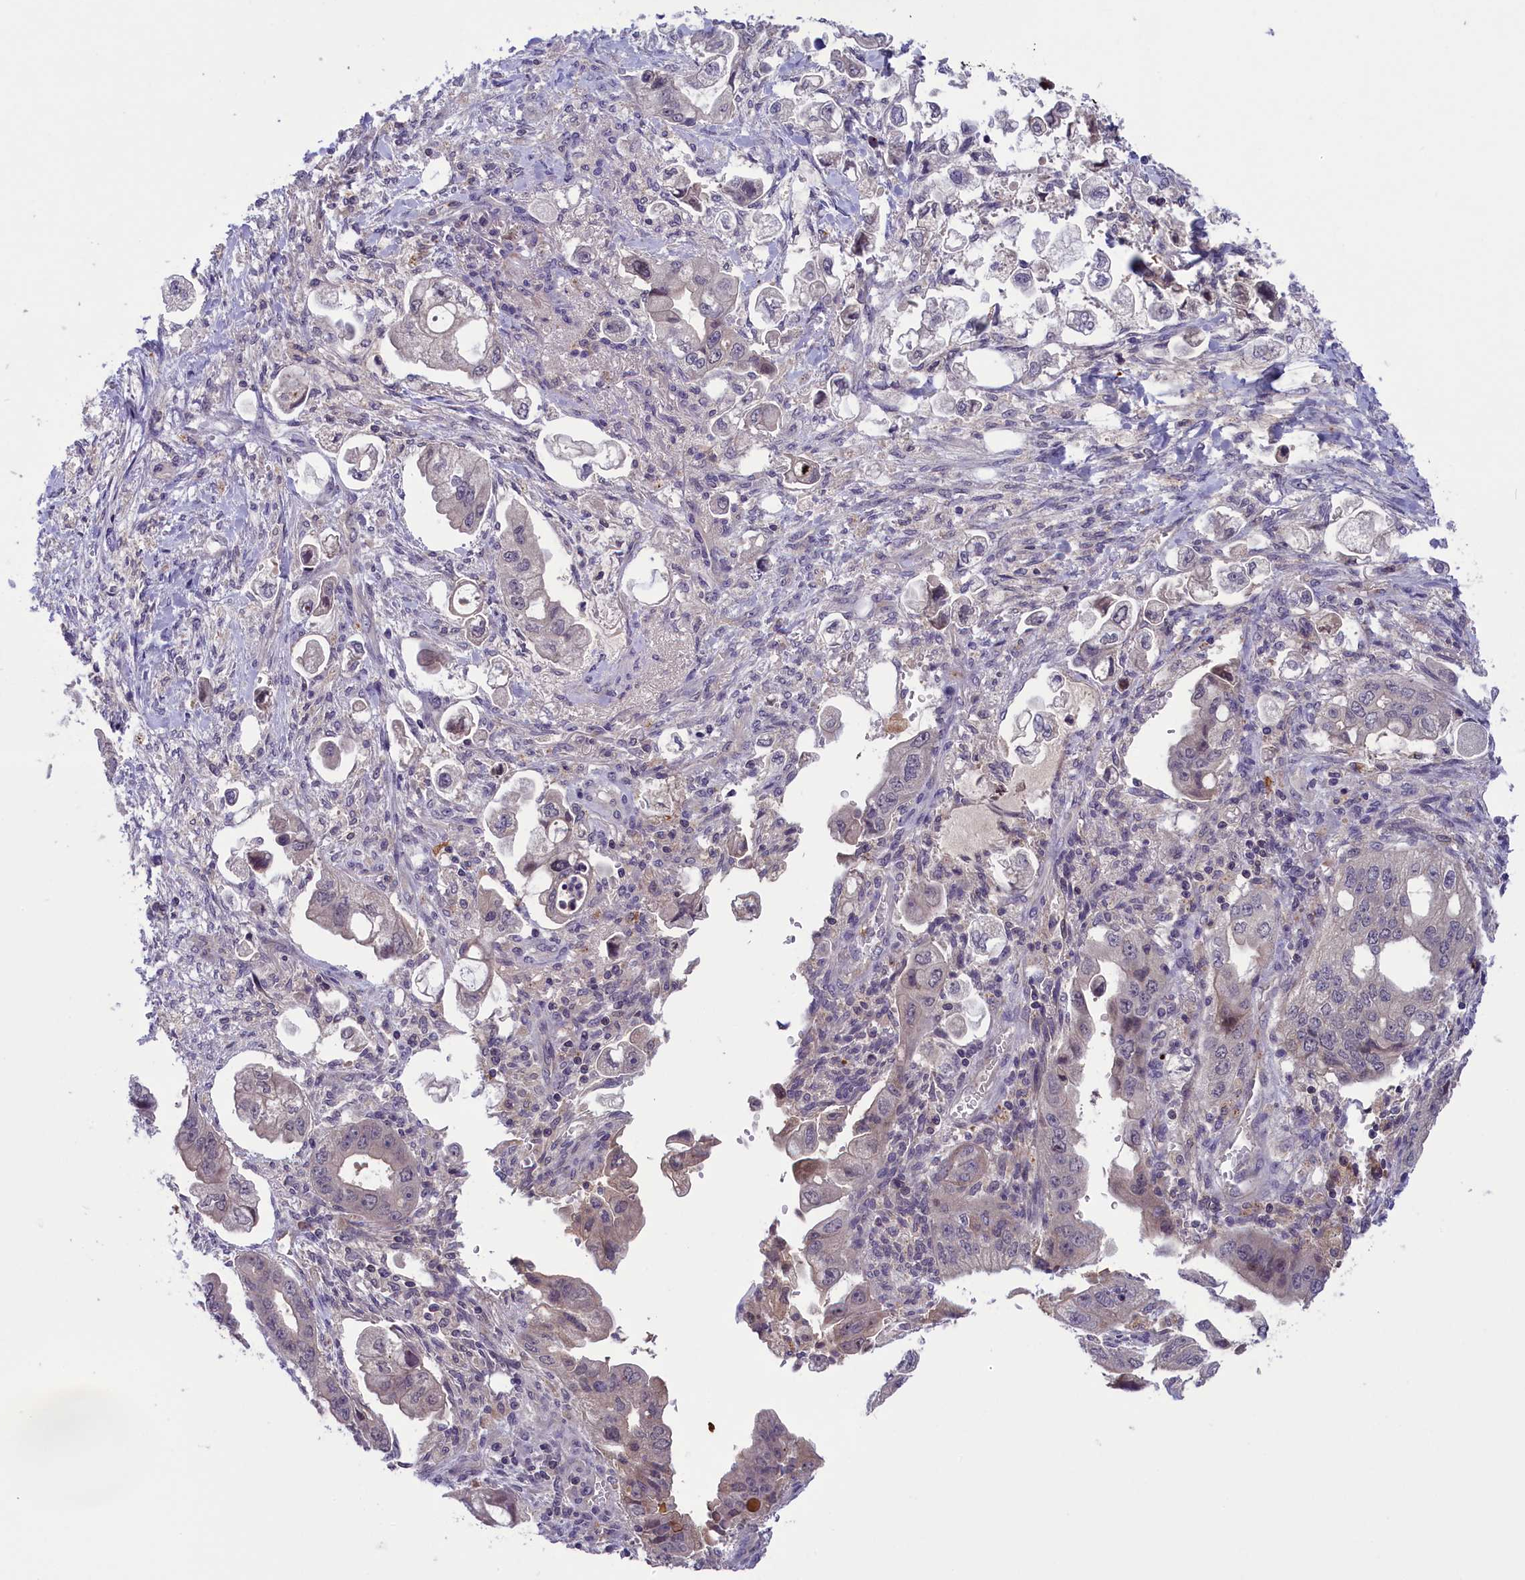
{"staining": {"intensity": "negative", "quantity": "none", "location": "none"}, "tissue": "stomach cancer", "cell_type": "Tumor cells", "image_type": "cancer", "snomed": [{"axis": "morphology", "description": "Adenocarcinoma, NOS"}, {"axis": "topography", "description": "Stomach"}], "caption": "Tumor cells show no significant protein staining in adenocarcinoma (stomach).", "gene": "STYX", "patient": {"sex": "male", "age": 62}}